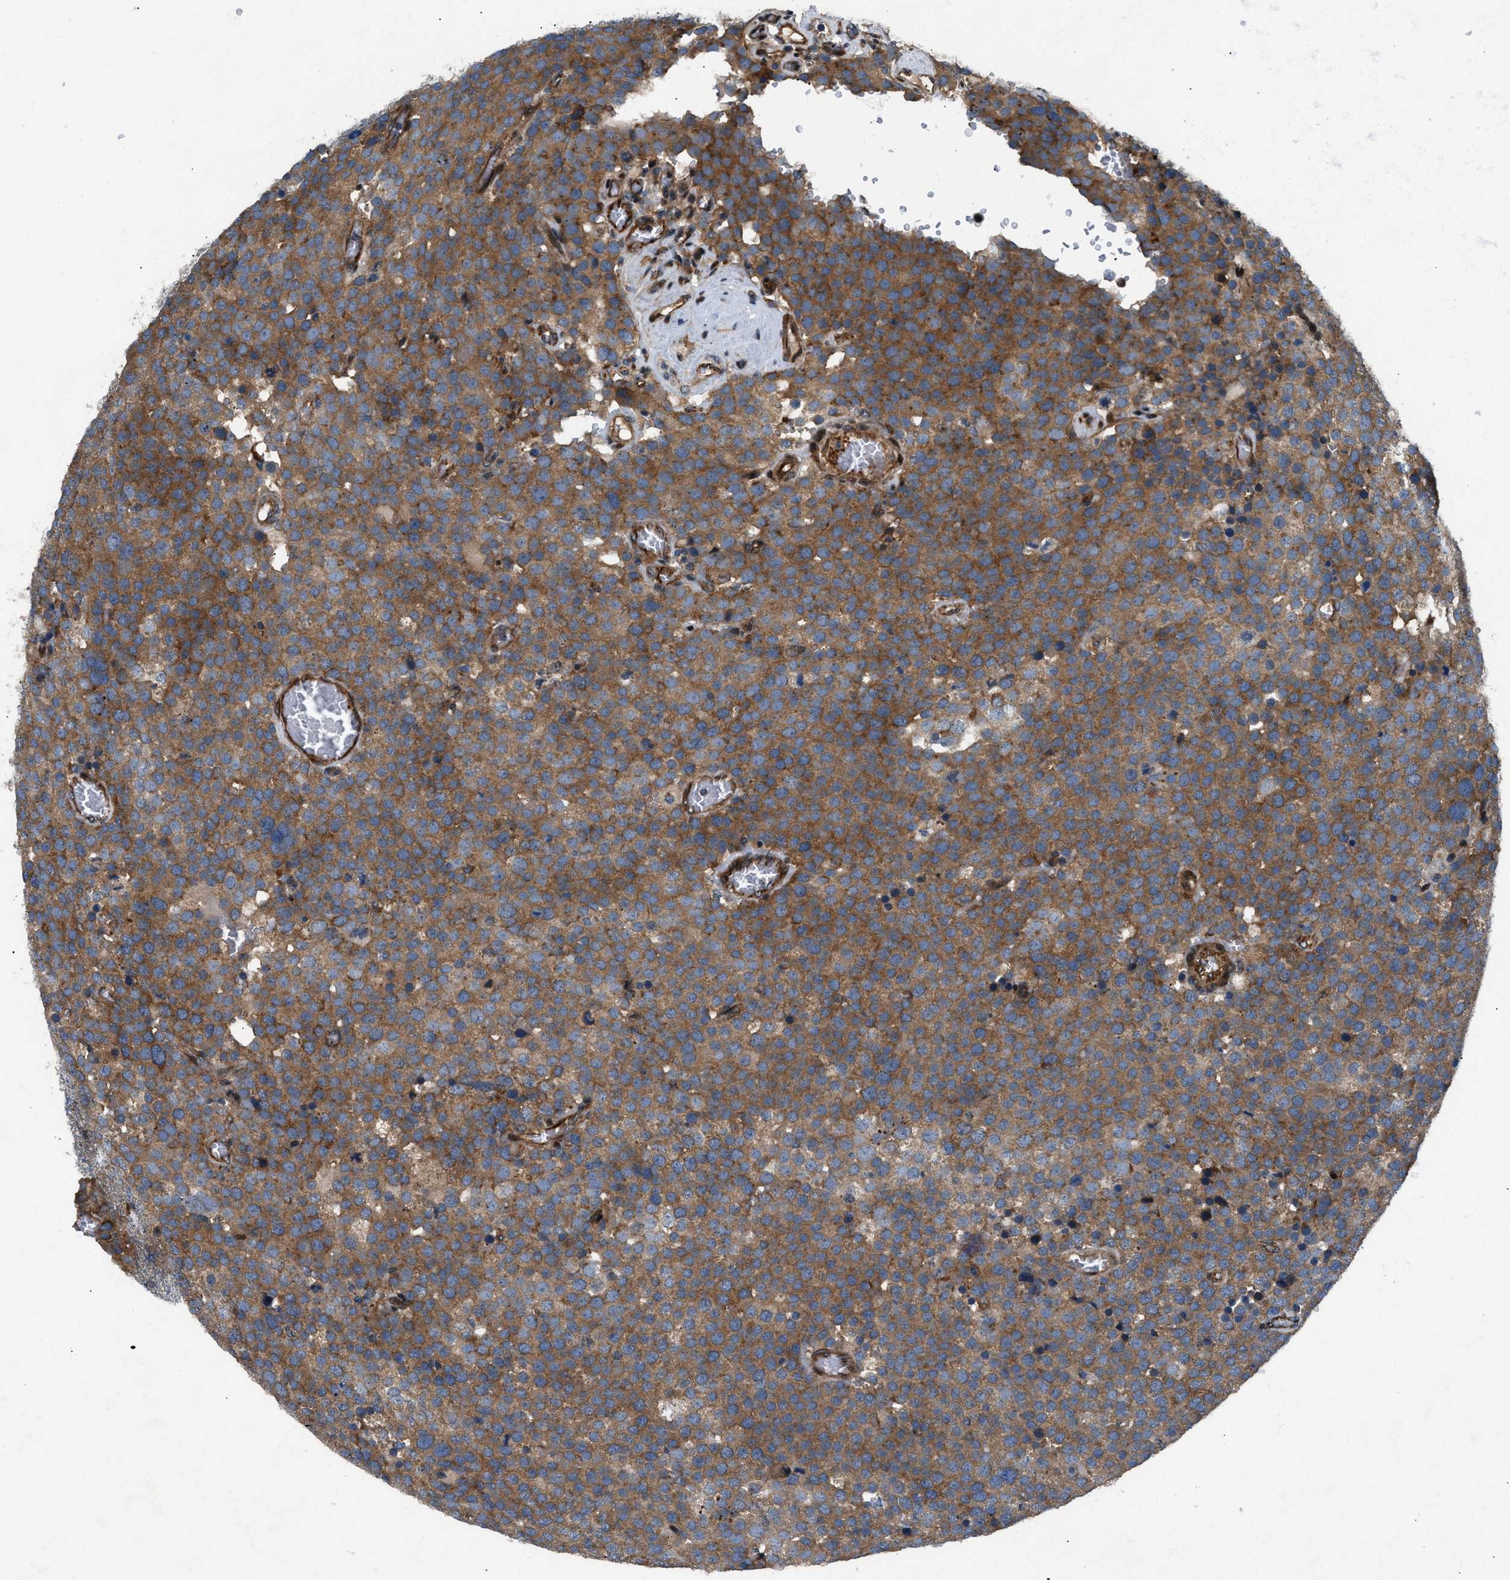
{"staining": {"intensity": "strong", "quantity": ">75%", "location": "cytoplasmic/membranous"}, "tissue": "testis cancer", "cell_type": "Tumor cells", "image_type": "cancer", "snomed": [{"axis": "morphology", "description": "Normal tissue, NOS"}, {"axis": "morphology", "description": "Seminoma, NOS"}, {"axis": "topography", "description": "Testis"}], "caption": "A high-resolution photomicrograph shows immunohistochemistry staining of testis cancer, which demonstrates strong cytoplasmic/membranous expression in about >75% of tumor cells. (DAB IHC with brightfield microscopy, high magnification).", "gene": "LYSMD3", "patient": {"sex": "male", "age": 71}}